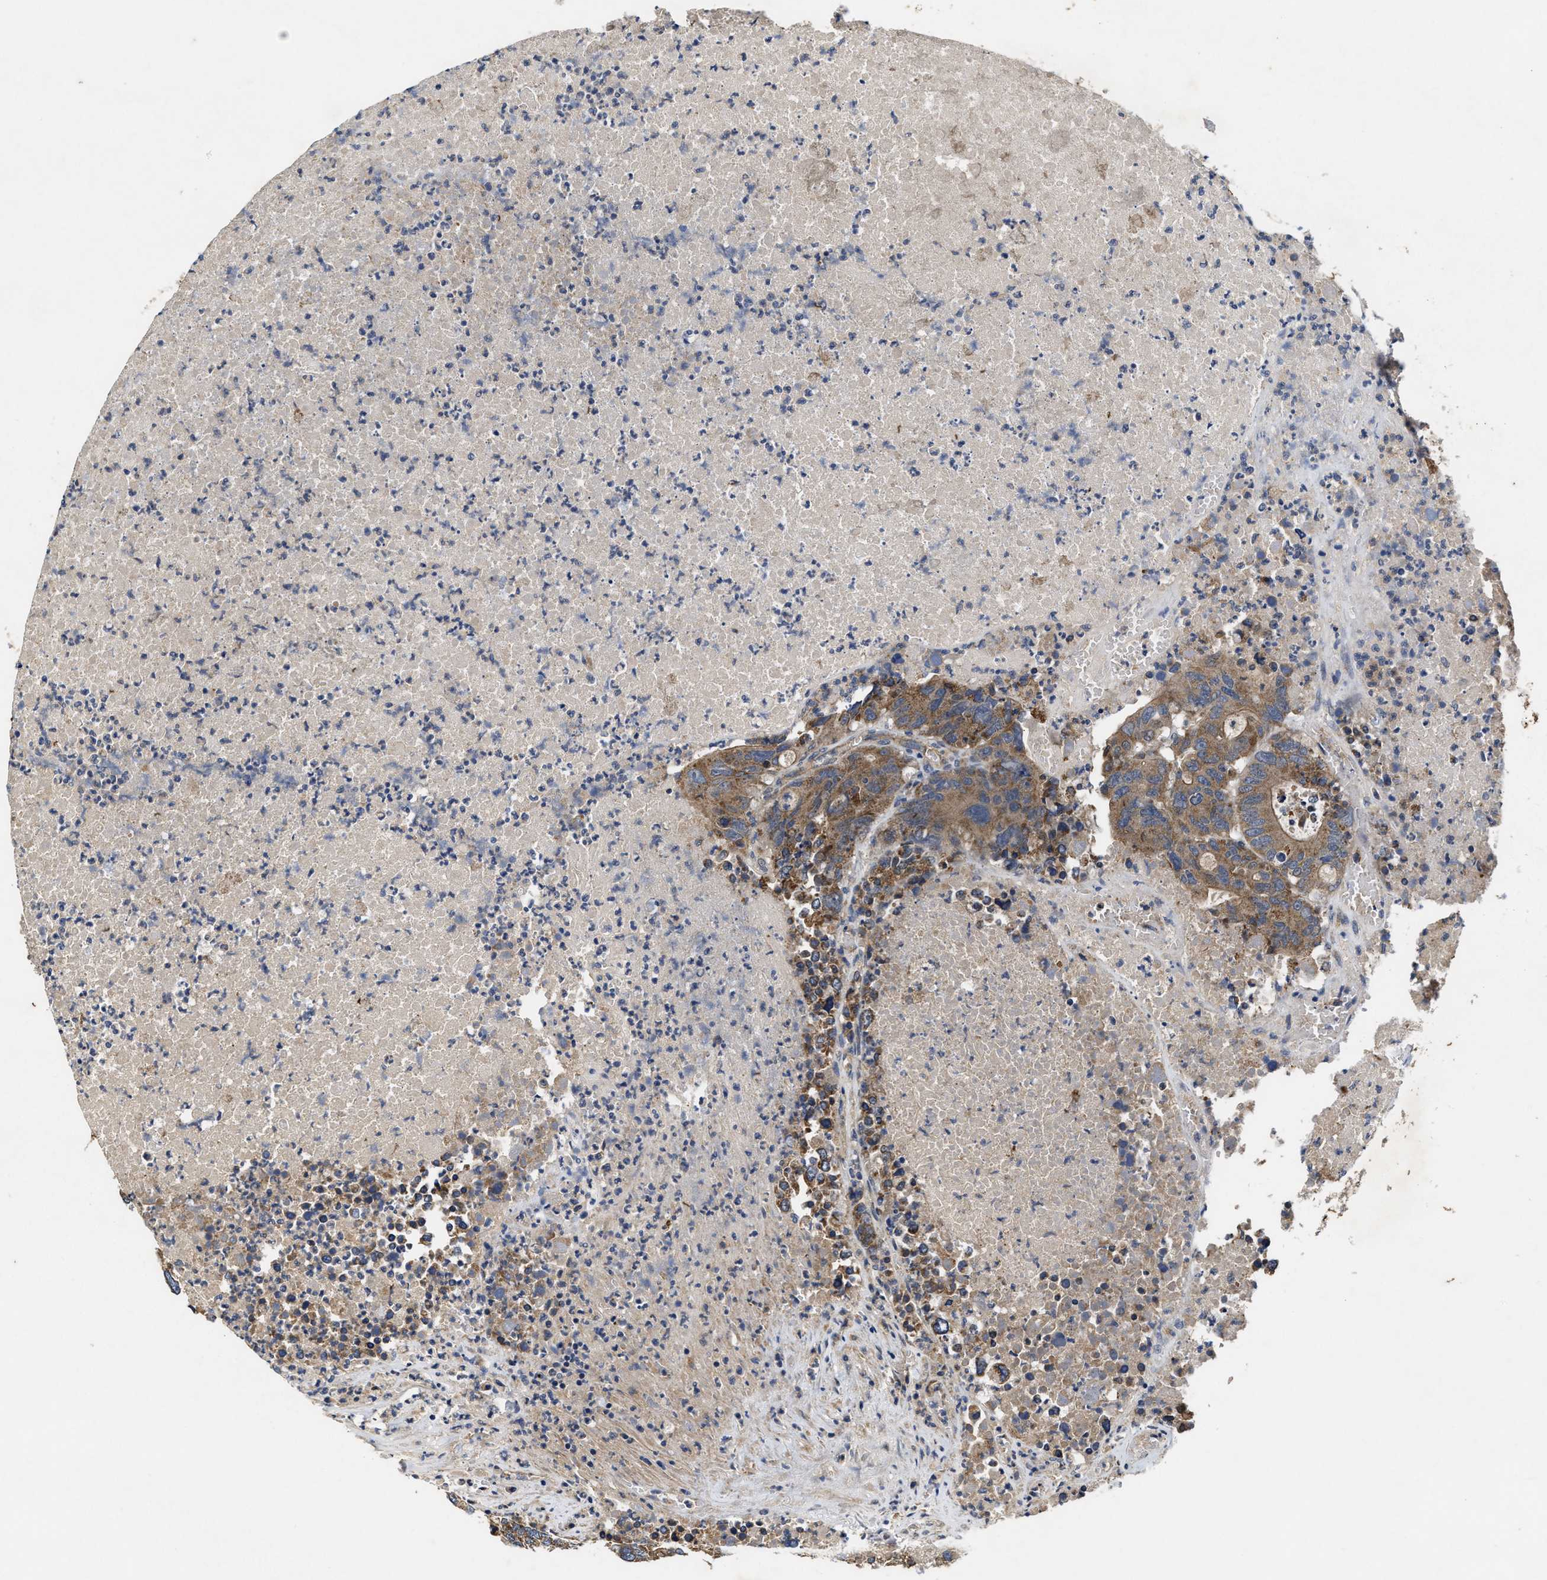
{"staining": {"intensity": "moderate", "quantity": ">75%", "location": "cytoplasmic/membranous"}, "tissue": "colorectal cancer", "cell_type": "Tumor cells", "image_type": "cancer", "snomed": [{"axis": "morphology", "description": "Adenocarcinoma, NOS"}, {"axis": "topography", "description": "Colon"}], "caption": "A brown stain shows moderate cytoplasmic/membranous staining of a protein in colorectal cancer tumor cells.", "gene": "EFNA4", "patient": {"sex": "male", "age": 87}}